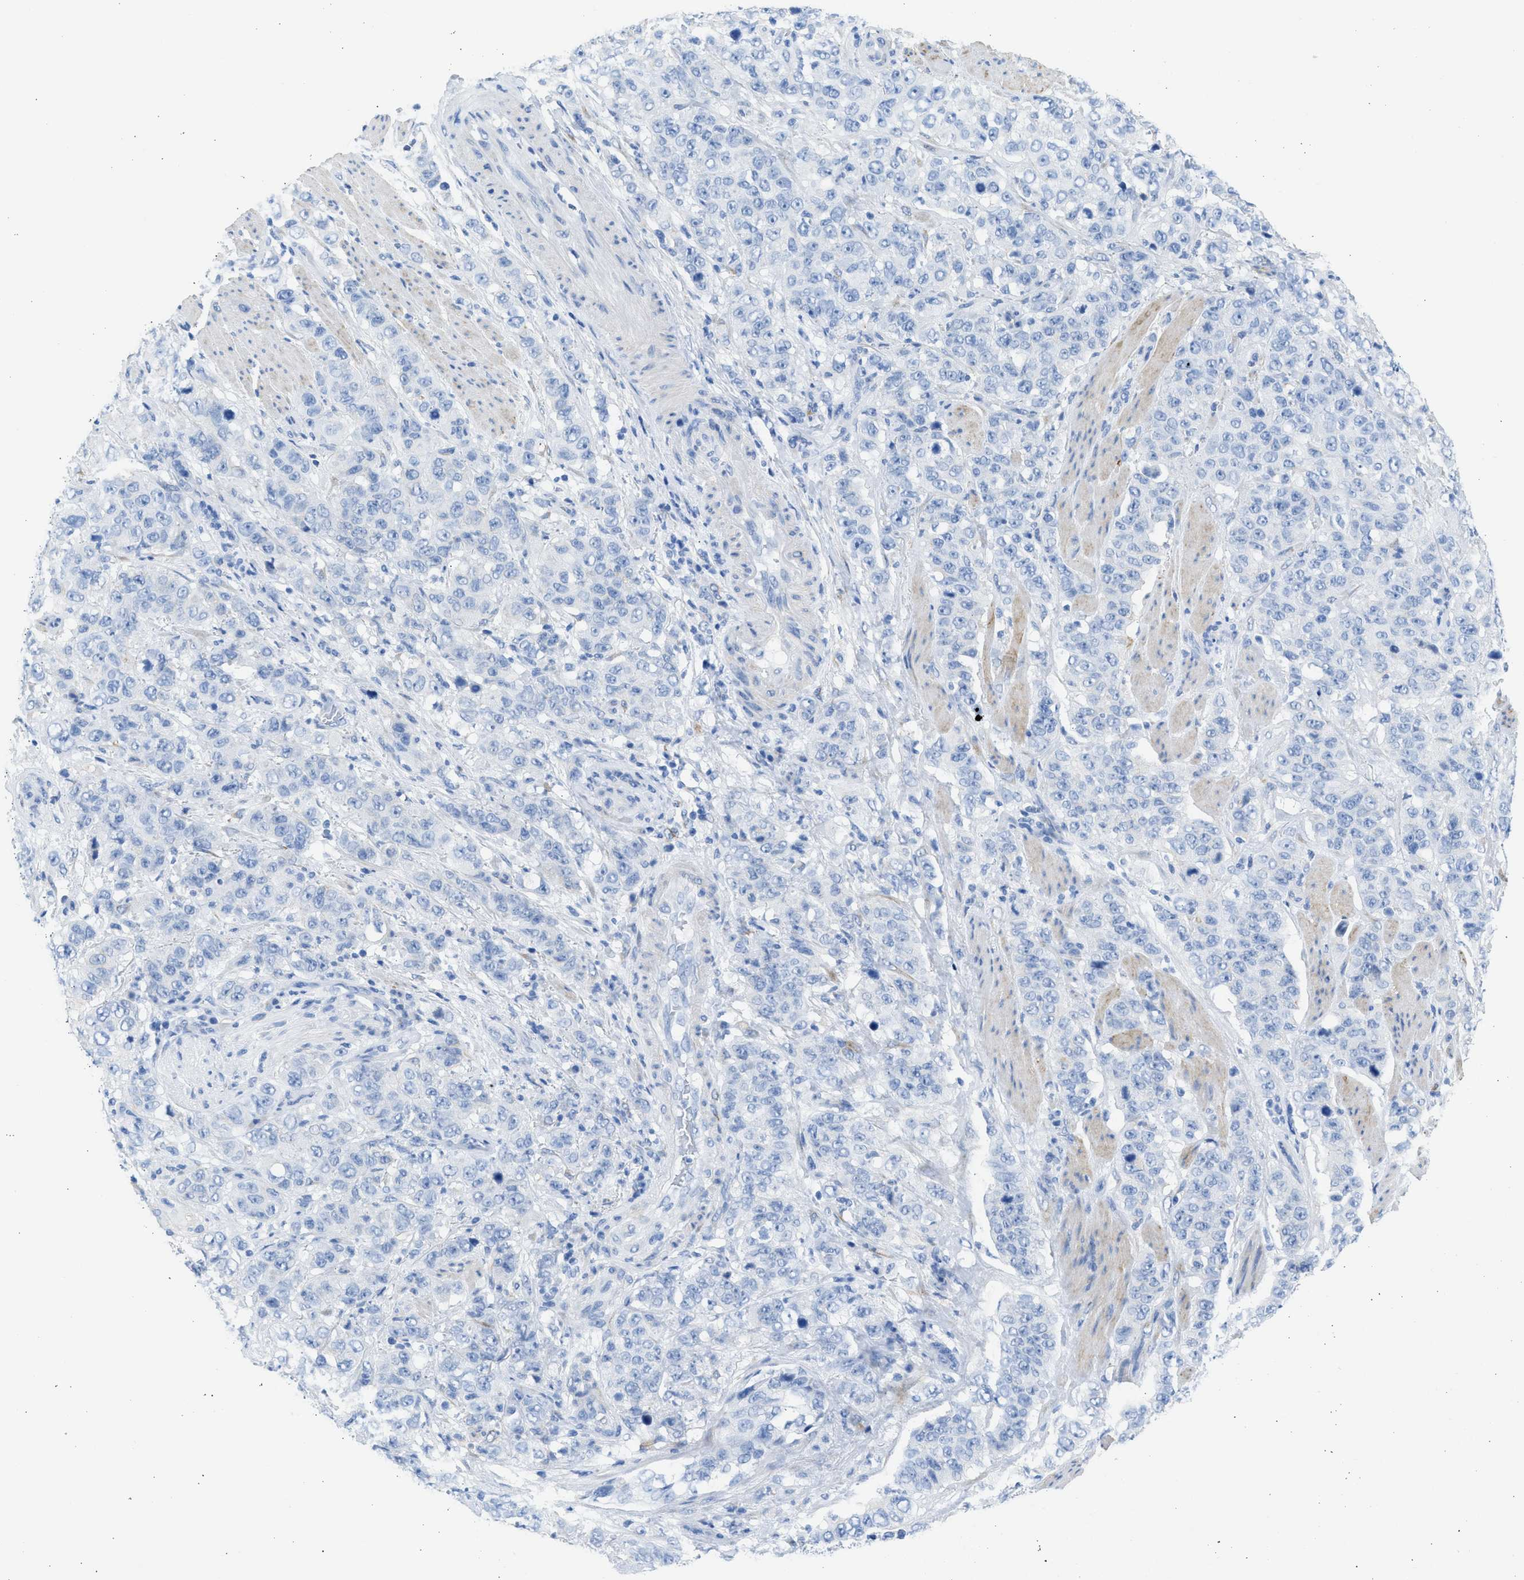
{"staining": {"intensity": "negative", "quantity": "none", "location": "none"}, "tissue": "stomach cancer", "cell_type": "Tumor cells", "image_type": "cancer", "snomed": [{"axis": "morphology", "description": "Adenocarcinoma, NOS"}, {"axis": "topography", "description": "Stomach"}], "caption": "A photomicrograph of stomach cancer (adenocarcinoma) stained for a protein displays no brown staining in tumor cells.", "gene": "SPATA3", "patient": {"sex": "male", "age": 48}}